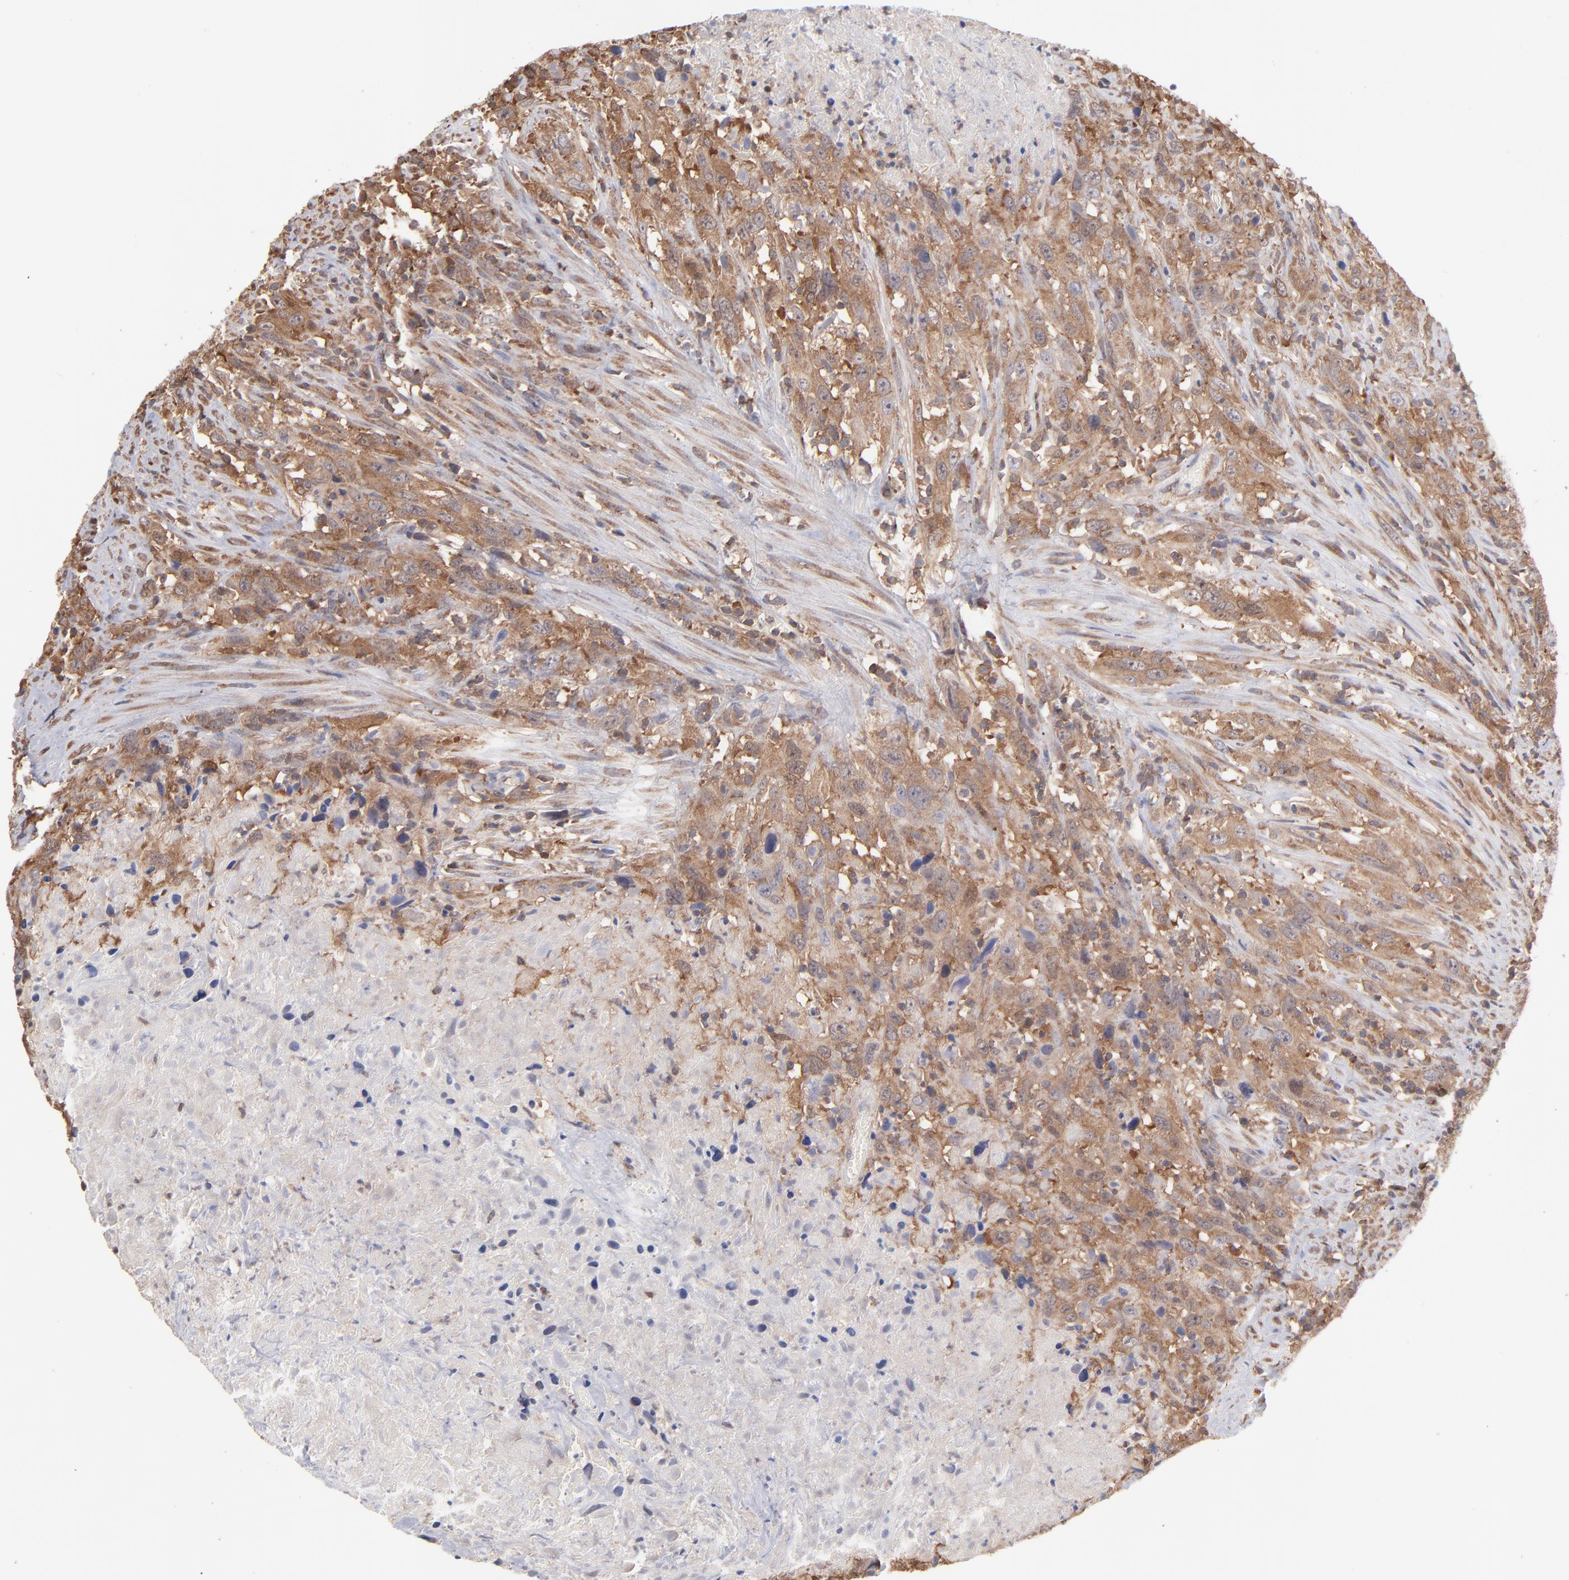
{"staining": {"intensity": "moderate", "quantity": ">75%", "location": "cytoplasmic/membranous"}, "tissue": "urothelial cancer", "cell_type": "Tumor cells", "image_type": "cancer", "snomed": [{"axis": "morphology", "description": "Urothelial carcinoma, High grade"}, {"axis": "topography", "description": "Urinary bladder"}], "caption": "Urothelial cancer stained with a brown dye displays moderate cytoplasmic/membranous positive staining in approximately >75% of tumor cells.", "gene": "MAPRE1", "patient": {"sex": "male", "age": 61}}